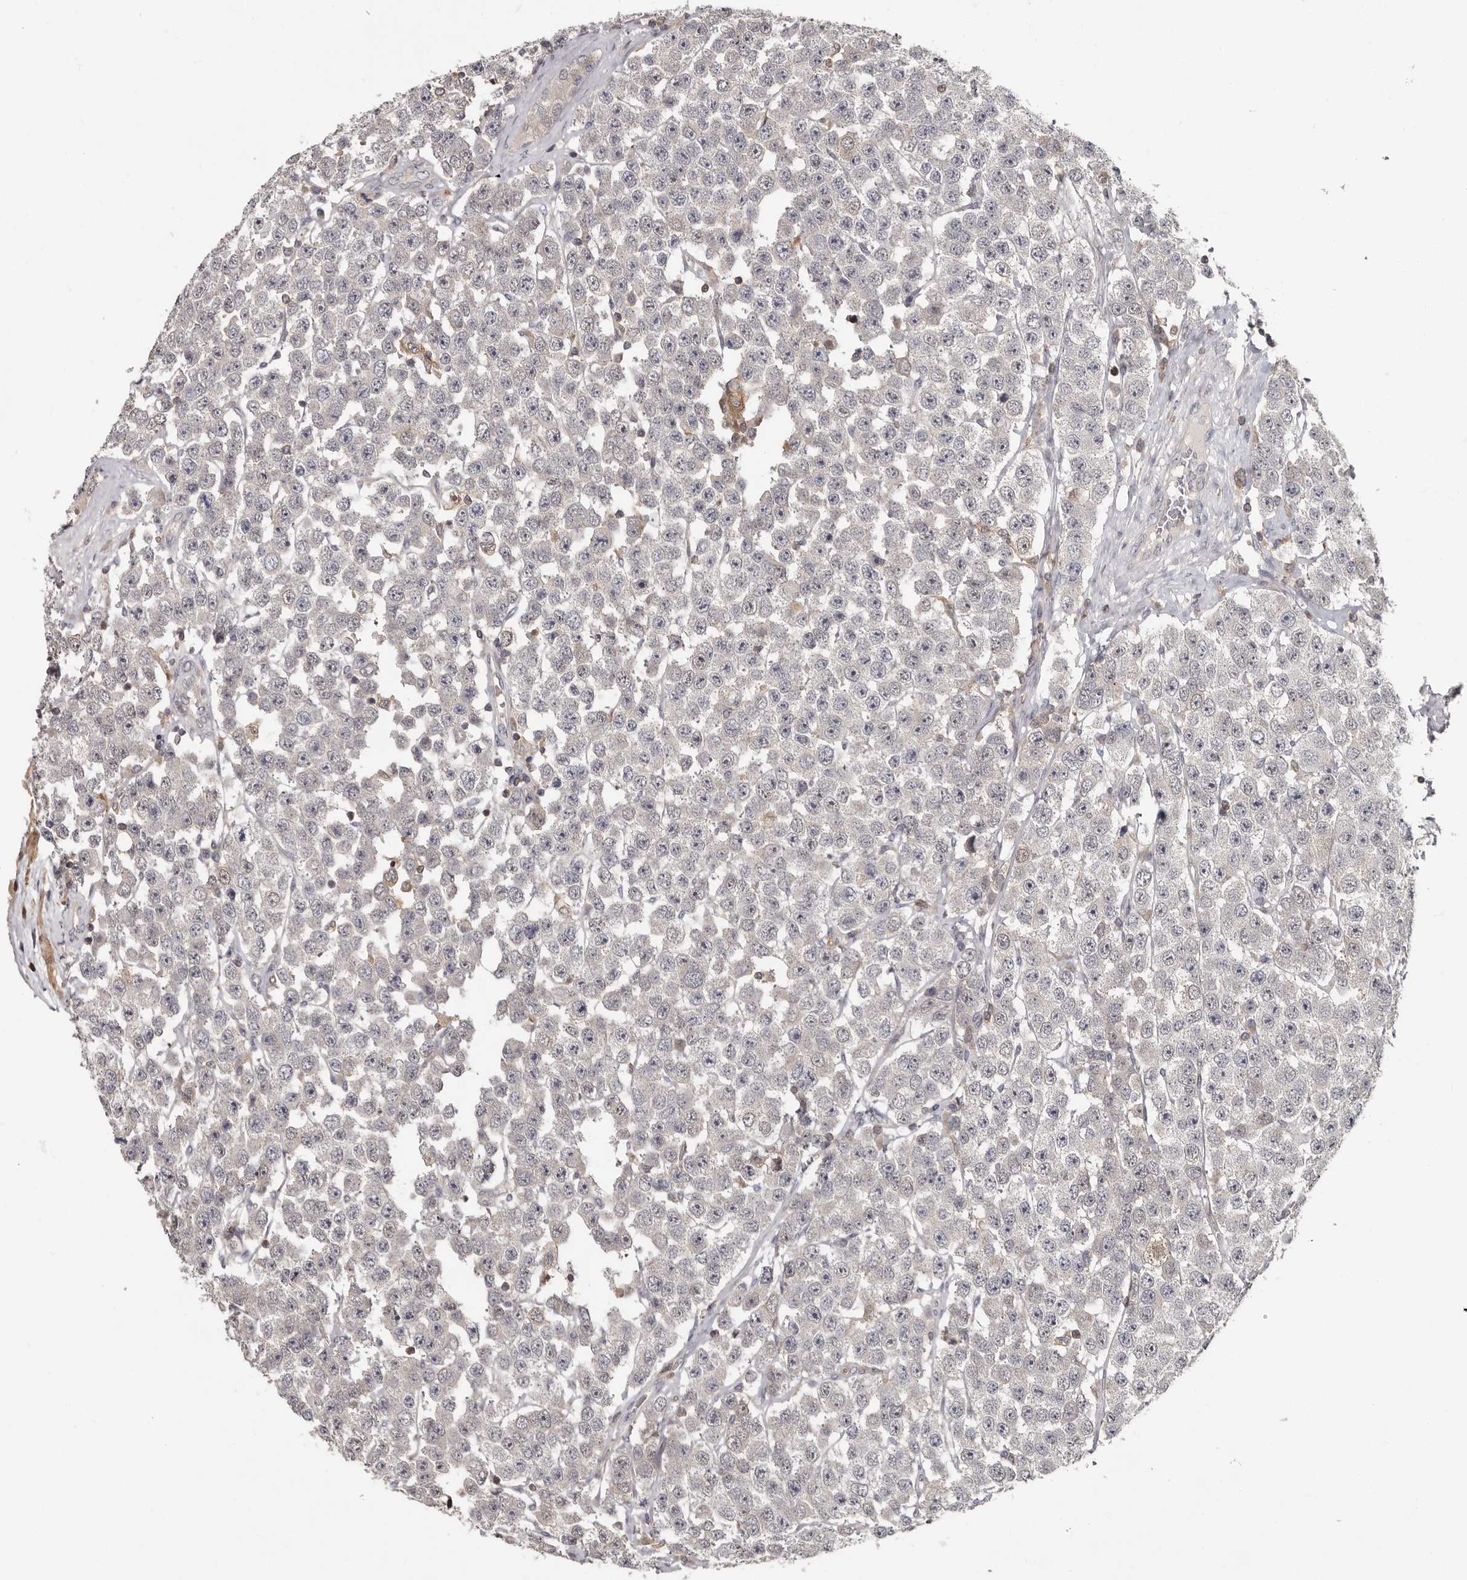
{"staining": {"intensity": "negative", "quantity": "none", "location": "none"}, "tissue": "testis cancer", "cell_type": "Tumor cells", "image_type": "cancer", "snomed": [{"axis": "morphology", "description": "Seminoma, NOS"}, {"axis": "topography", "description": "Testis"}], "caption": "This is an immunohistochemistry image of testis seminoma. There is no expression in tumor cells.", "gene": "ANKRD44", "patient": {"sex": "male", "age": 28}}